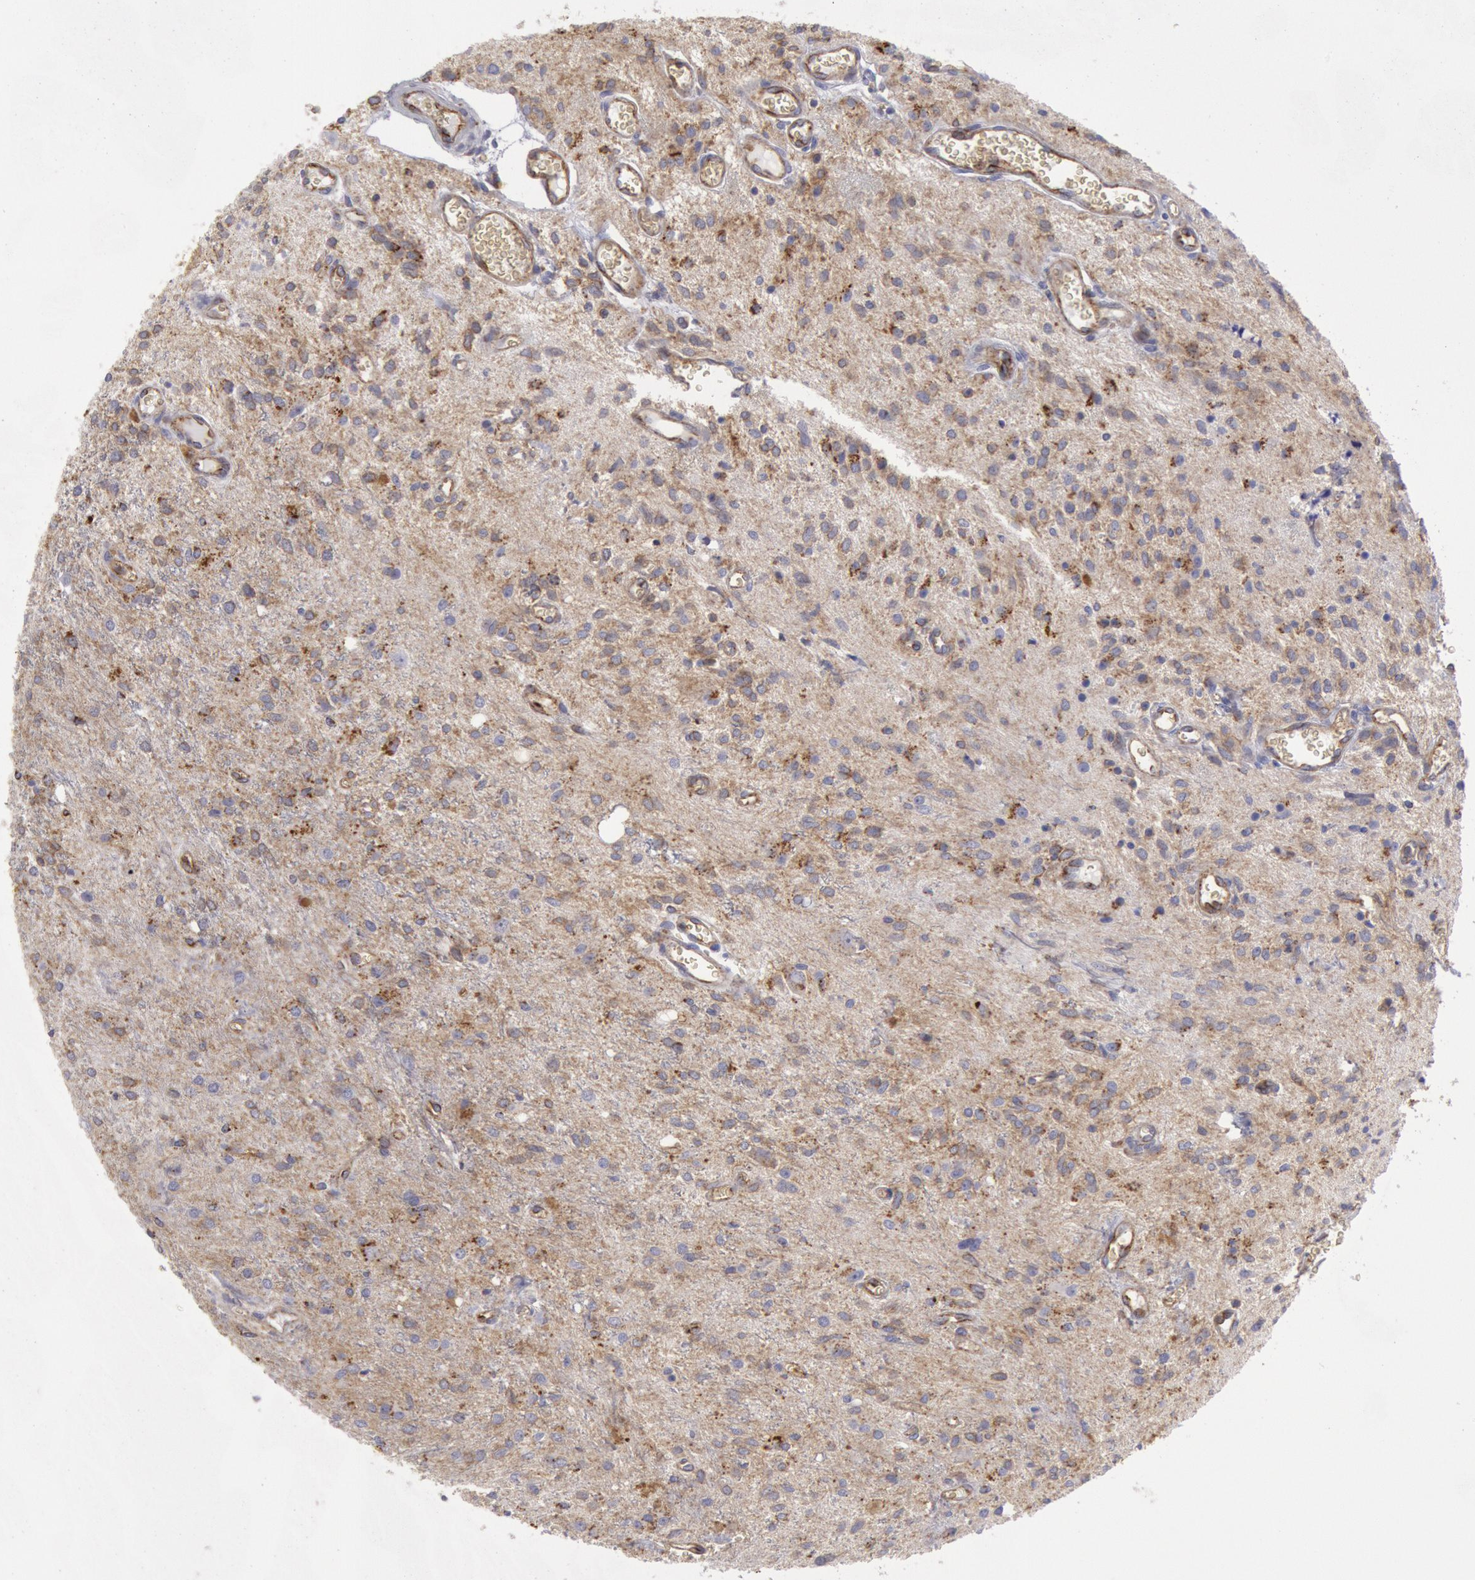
{"staining": {"intensity": "negative", "quantity": "none", "location": "none"}, "tissue": "glioma", "cell_type": "Tumor cells", "image_type": "cancer", "snomed": [{"axis": "morphology", "description": "Glioma, malignant, Low grade"}, {"axis": "topography", "description": "Brain"}], "caption": "Image shows no significant protein staining in tumor cells of malignant glioma (low-grade).", "gene": "FLOT1", "patient": {"sex": "female", "age": 15}}